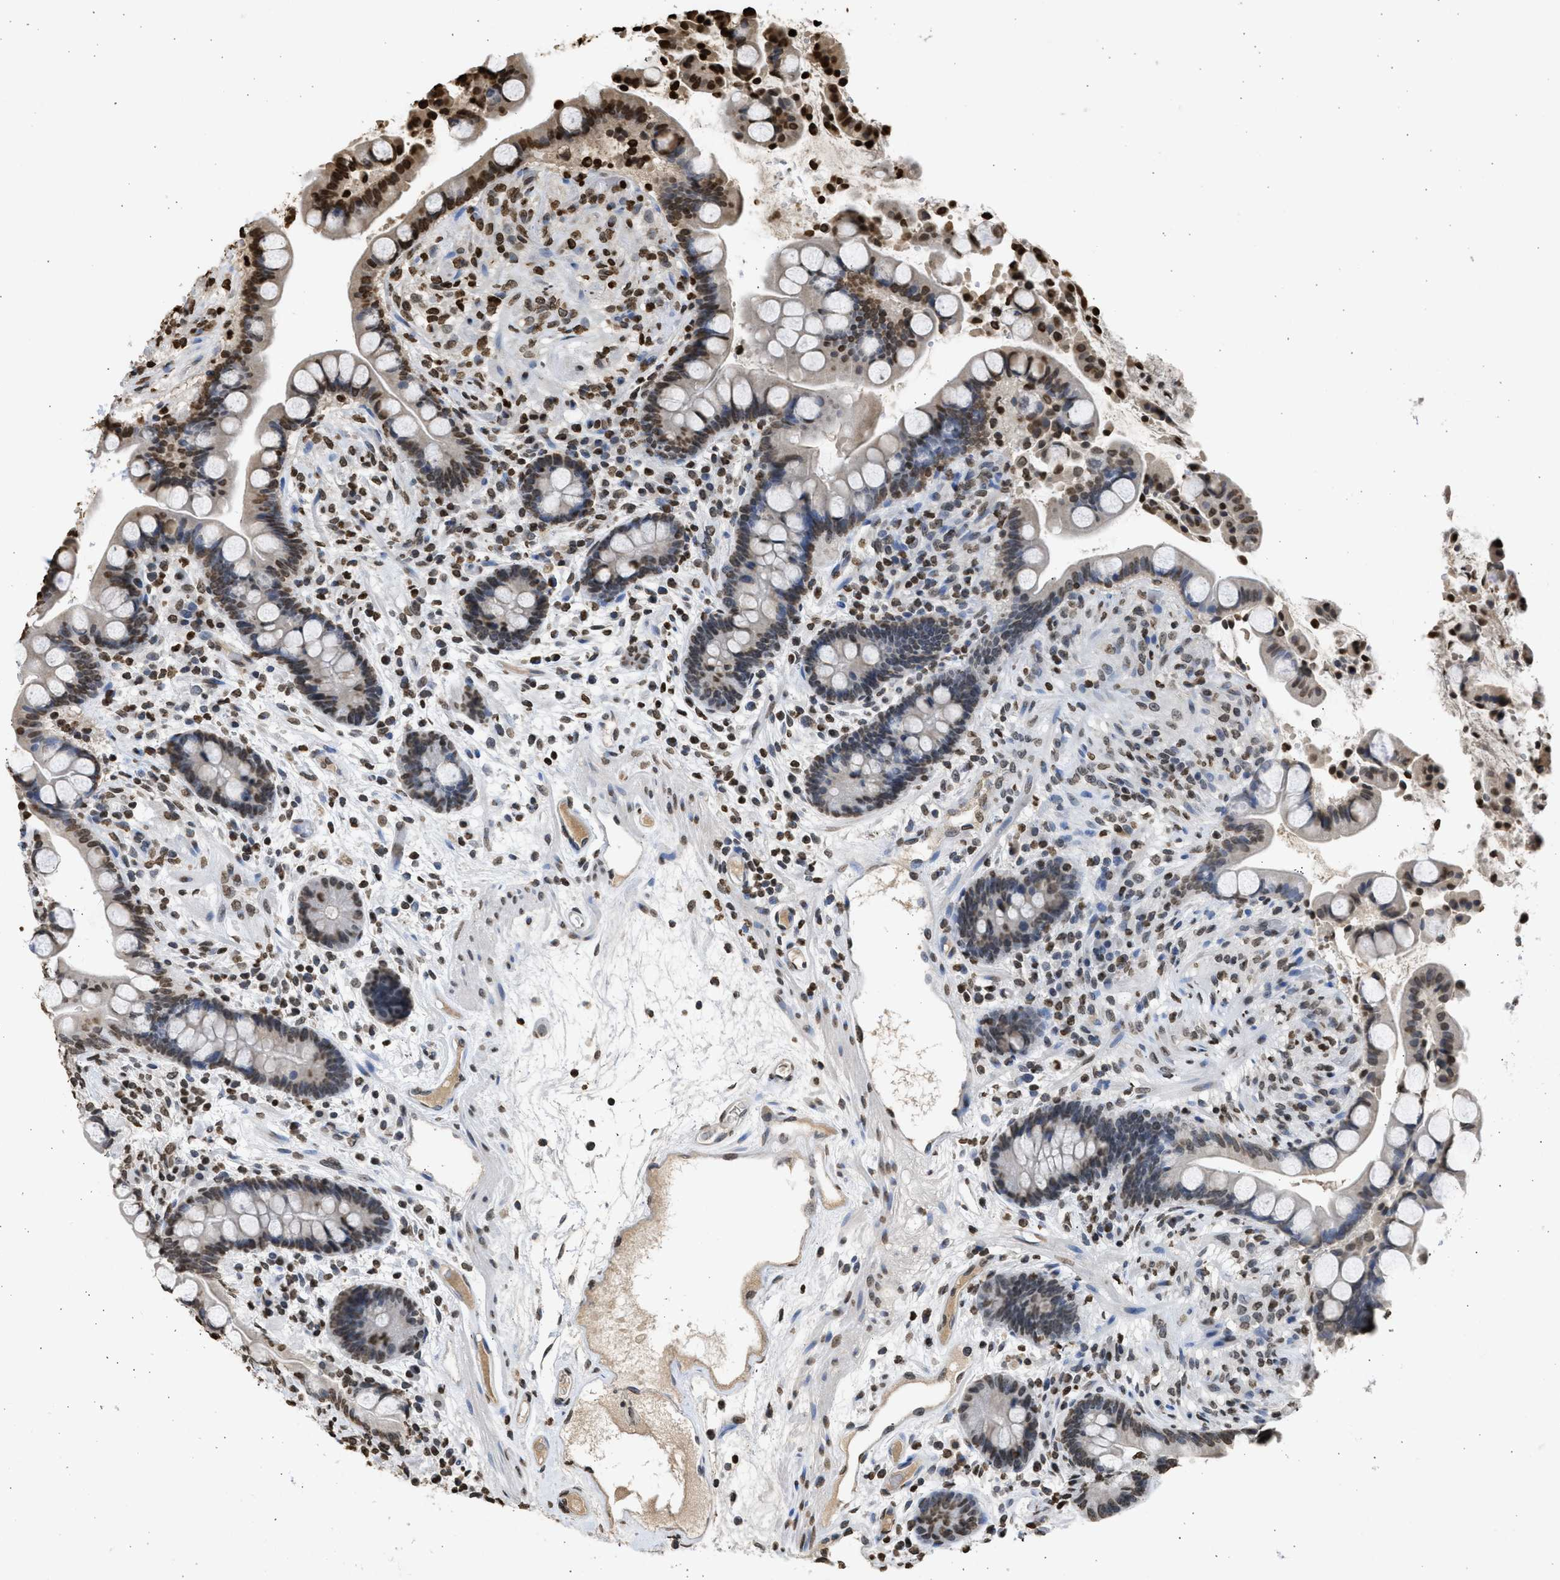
{"staining": {"intensity": "strong", "quantity": ">75%", "location": "nuclear"}, "tissue": "colon", "cell_type": "Endothelial cells", "image_type": "normal", "snomed": [{"axis": "morphology", "description": "Normal tissue, NOS"}, {"axis": "topography", "description": "Colon"}], "caption": "Protein expression analysis of benign colon shows strong nuclear positivity in about >75% of endothelial cells.", "gene": "RRAGC", "patient": {"sex": "male", "age": 73}}